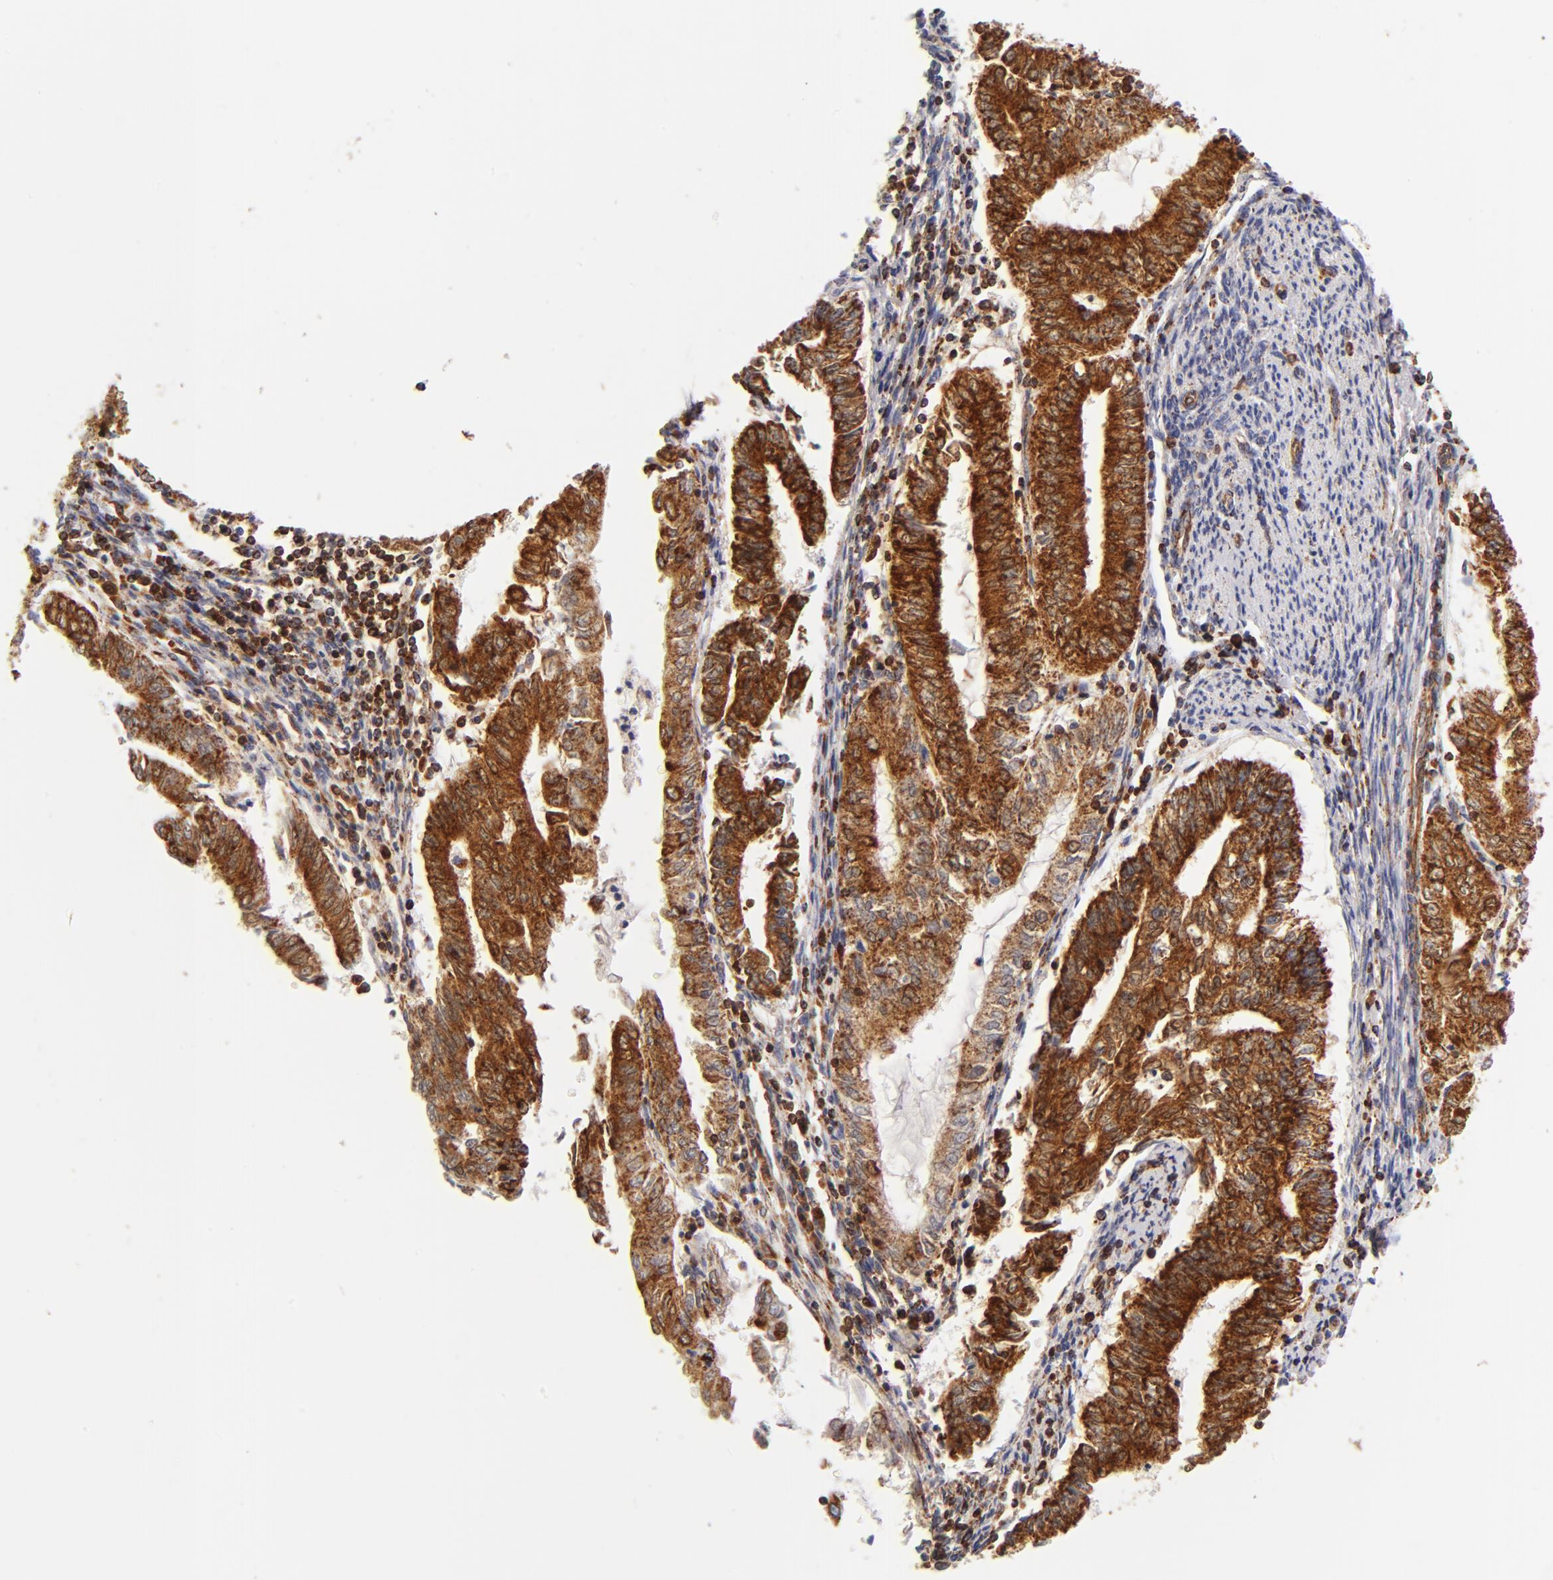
{"staining": {"intensity": "strong", "quantity": ">75%", "location": "cytoplasmic/membranous"}, "tissue": "endometrial cancer", "cell_type": "Tumor cells", "image_type": "cancer", "snomed": [{"axis": "morphology", "description": "Adenocarcinoma, NOS"}, {"axis": "topography", "description": "Endometrium"}], "caption": "Endometrial cancer tissue exhibits strong cytoplasmic/membranous staining in approximately >75% of tumor cells Using DAB (3,3'-diaminobenzidine) (brown) and hematoxylin (blue) stains, captured at high magnification using brightfield microscopy.", "gene": "ECHS1", "patient": {"sex": "female", "age": 66}}